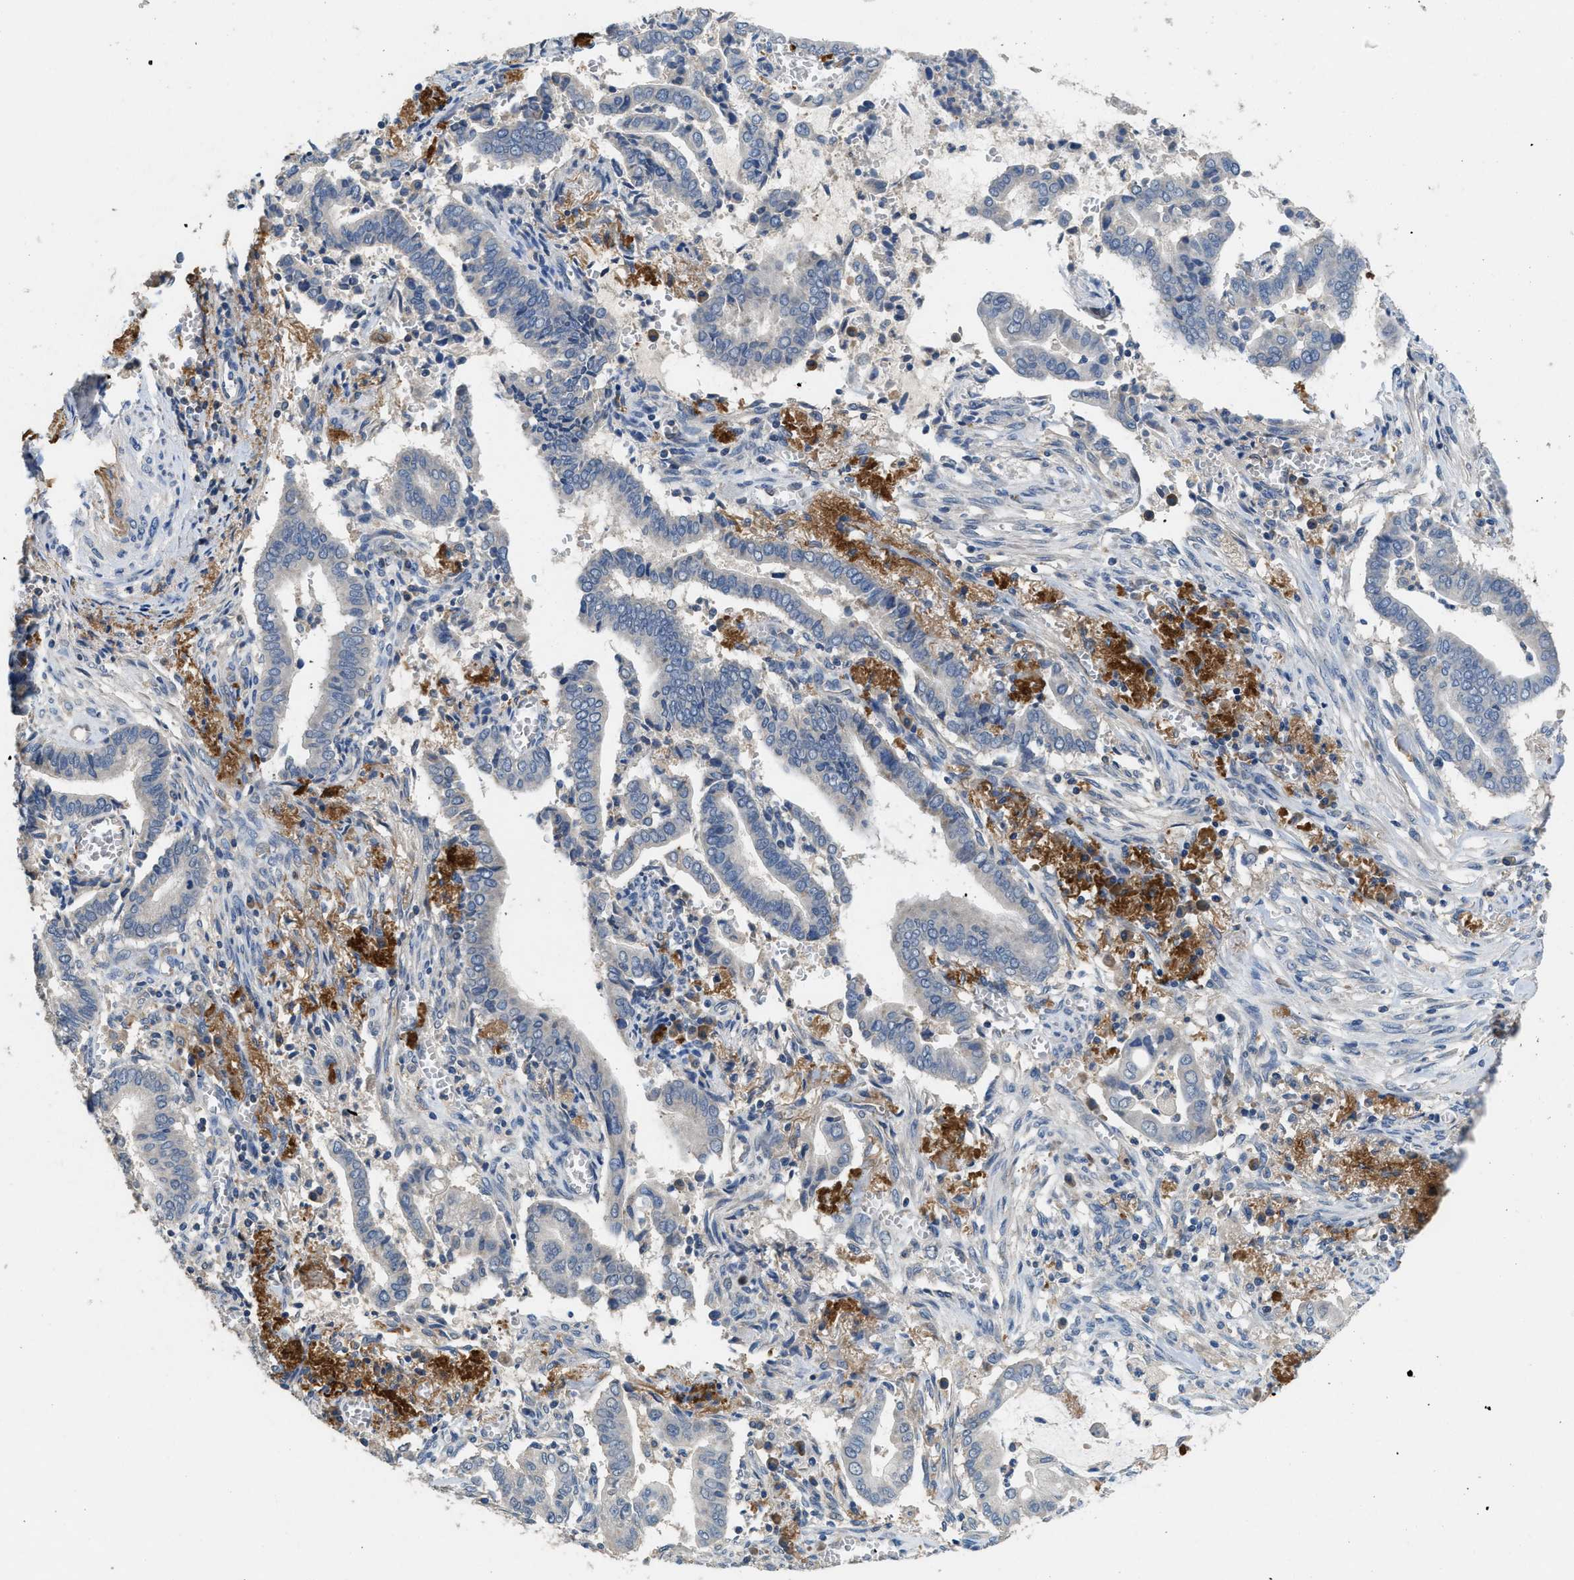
{"staining": {"intensity": "negative", "quantity": "none", "location": "none"}, "tissue": "cervical cancer", "cell_type": "Tumor cells", "image_type": "cancer", "snomed": [{"axis": "morphology", "description": "Adenocarcinoma, NOS"}, {"axis": "topography", "description": "Cervix"}], "caption": "Immunohistochemistry (IHC) photomicrograph of neoplastic tissue: cervical cancer (adenocarcinoma) stained with DAB displays no significant protein staining in tumor cells.", "gene": "DGKE", "patient": {"sex": "female", "age": 44}}